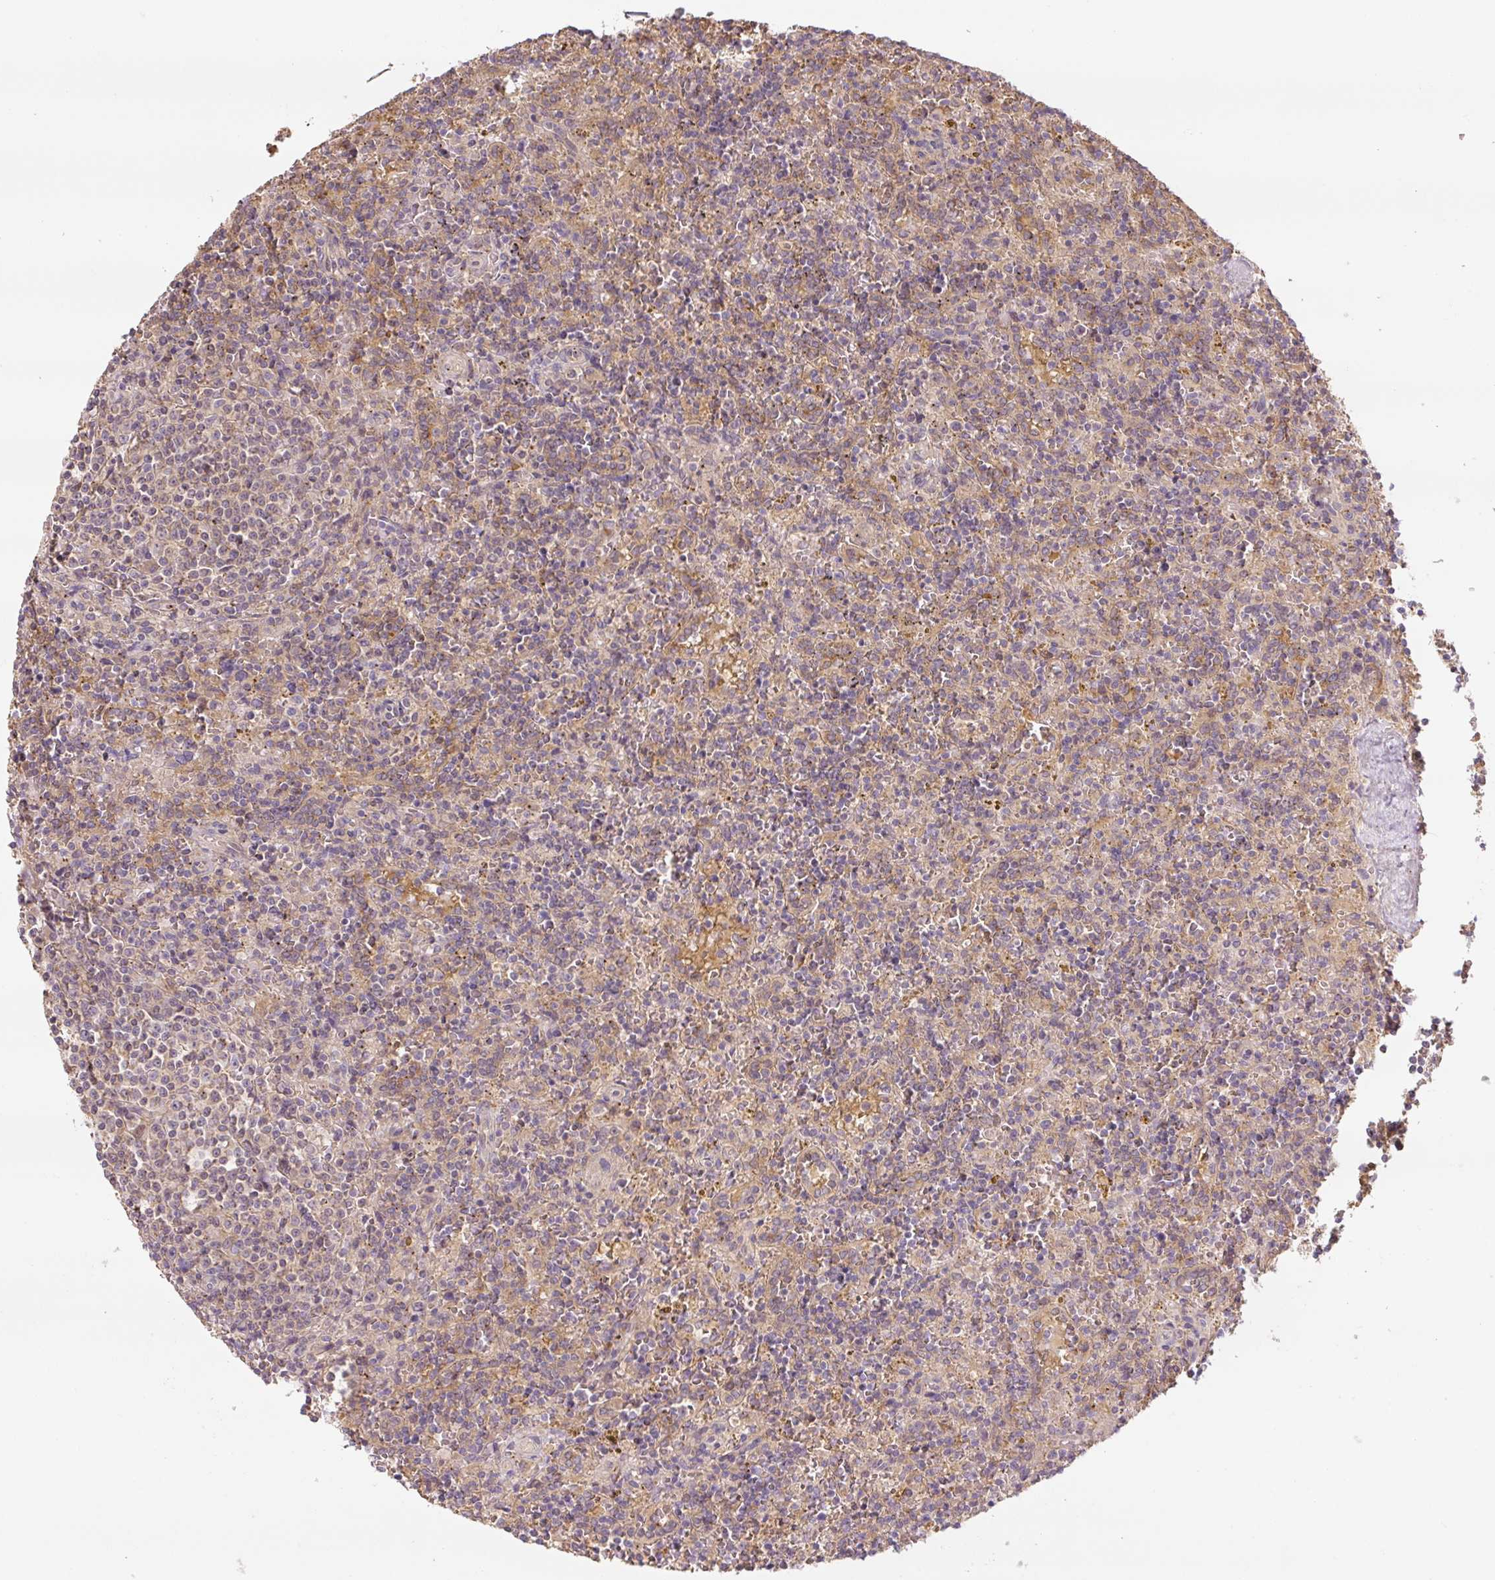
{"staining": {"intensity": "negative", "quantity": "none", "location": "none"}, "tissue": "lymphoma", "cell_type": "Tumor cells", "image_type": "cancer", "snomed": [{"axis": "morphology", "description": "Malignant lymphoma, non-Hodgkin's type, Low grade"}, {"axis": "topography", "description": "Spleen"}], "caption": "This photomicrograph is of malignant lymphoma, non-Hodgkin's type (low-grade) stained with IHC to label a protein in brown with the nuclei are counter-stained blue. There is no staining in tumor cells. (Stains: DAB immunohistochemistry (IHC) with hematoxylin counter stain, Microscopy: brightfield microscopy at high magnification).", "gene": "C2orf73", "patient": {"sex": "male", "age": 67}}